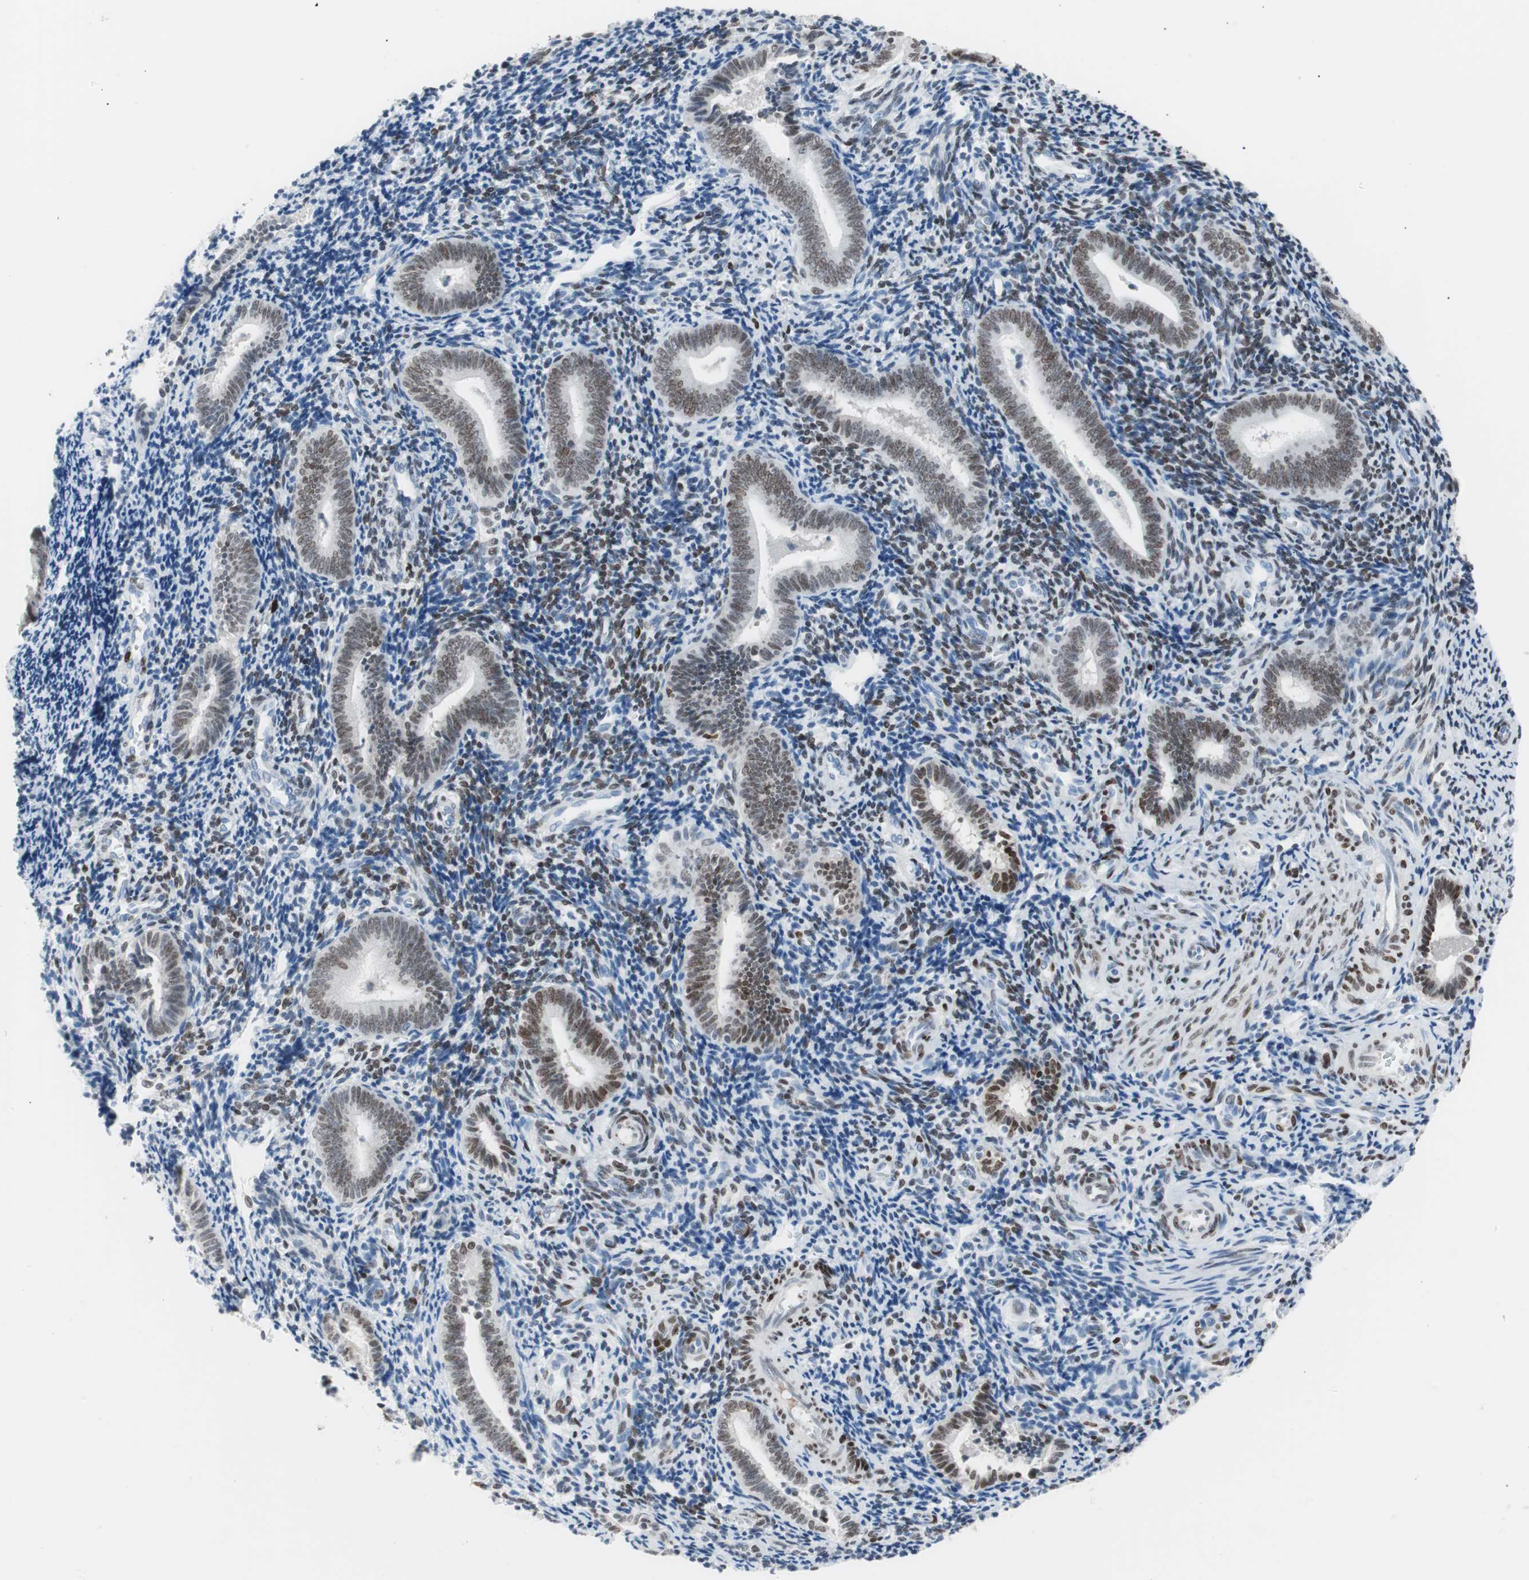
{"staining": {"intensity": "moderate", "quantity": ">75%", "location": "nuclear"}, "tissue": "endometrium", "cell_type": "Cells in endometrial stroma", "image_type": "normal", "snomed": [{"axis": "morphology", "description": "Normal tissue, NOS"}, {"axis": "topography", "description": "Uterus"}, {"axis": "topography", "description": "Endometrium"}], "caption": "Immunohistochemical staining of normal endometrium reveals moderate nuclear protein positivity in approximately >75% of cells in endometrial stroma. (Brightfield microscopy of DAB IHC at high magnification).", "gene": "CEBPB", "patient": {"sex": "female", "age": 33}}